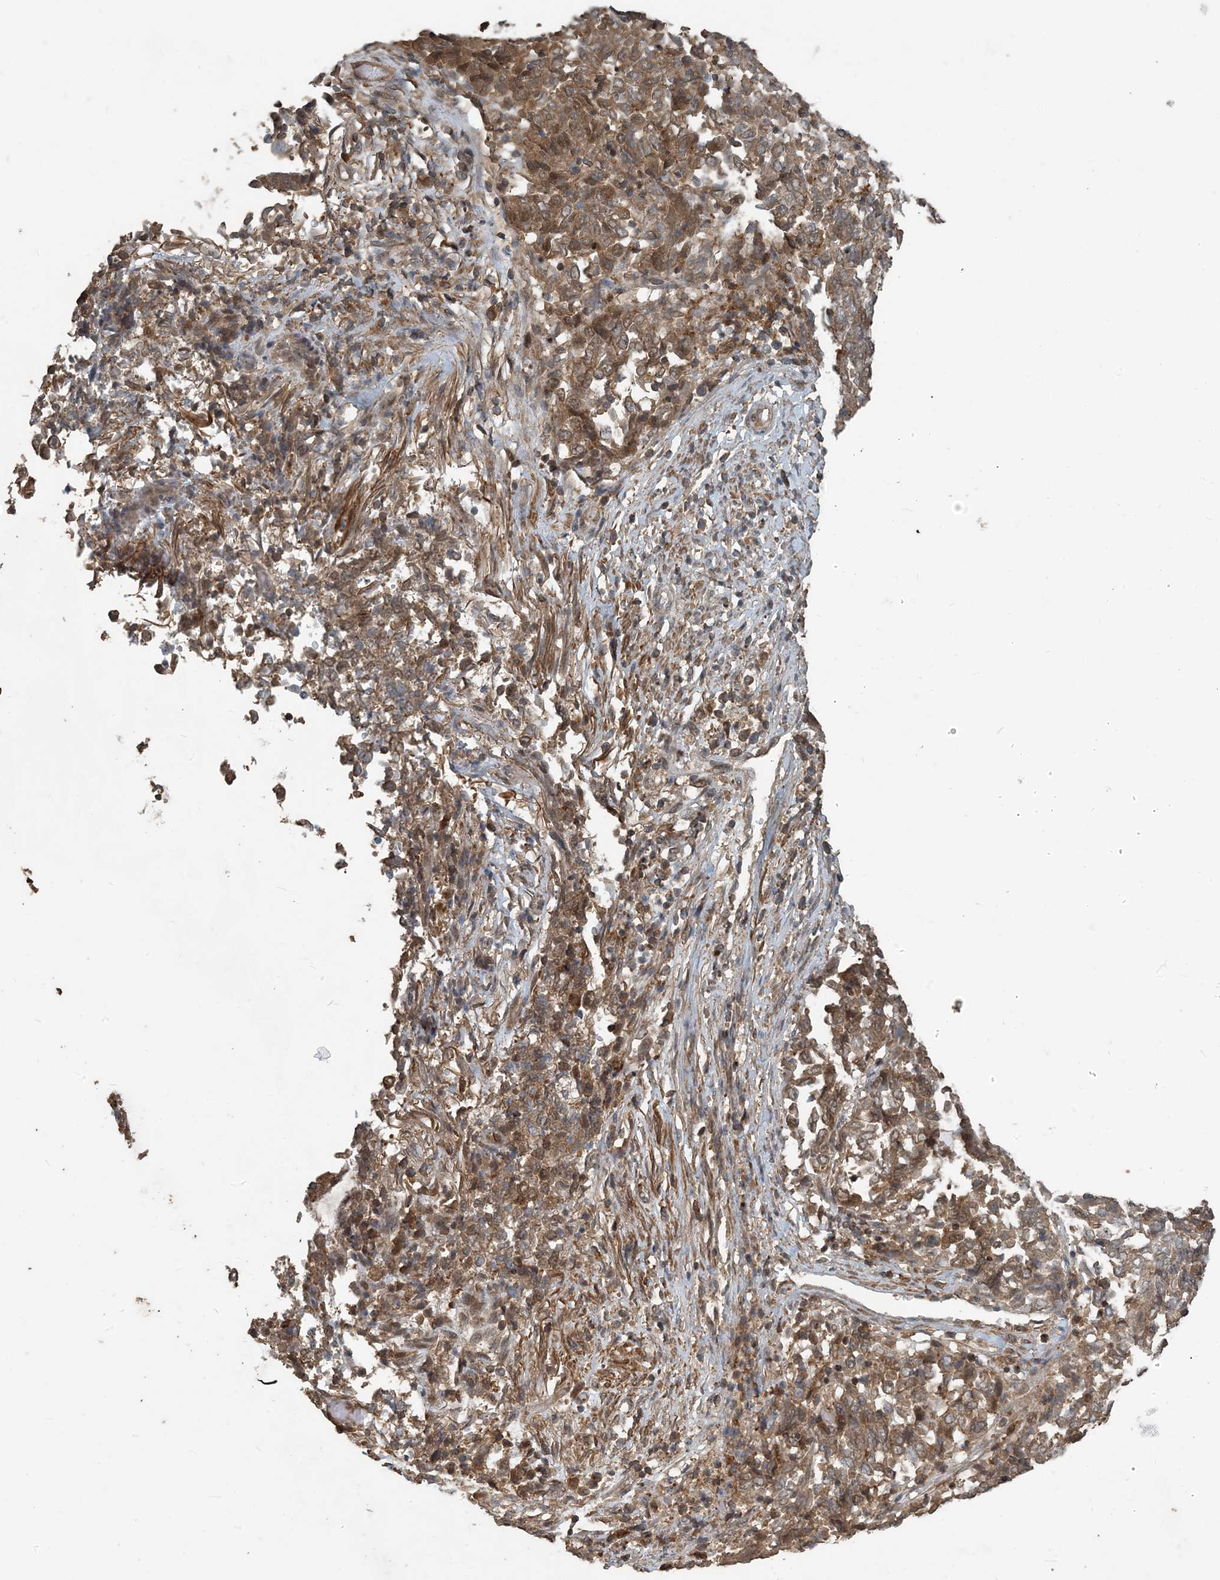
{"staining": {"intensity": "moderate", "quantity": ">75%", "location": "nuclear"}, "tissue": "endometrial cancer", "cell_type": "Tumor cells", "image_type": "cancer", "snomed": [{"axis": "morphology", "description": "Adenocarcinoma, NOS"}, {"axis": "topography", "description": "Endometrium"}], "caption": "Immunohistochemistry staining of endometrial adenocarcinoma, which reveals medium levels of moderate nuclear positivity in approximately >75% of tumor cells indicating moderate nuclear protein expression. The staining was performed using DAB (3,3'-diaminobenzidine) (brown) for protein detection and nuclei were counterstained in hematoxylin (blue).", "gene": "ZC3H12A", "patient": {"sex": "female", "age": 80}}